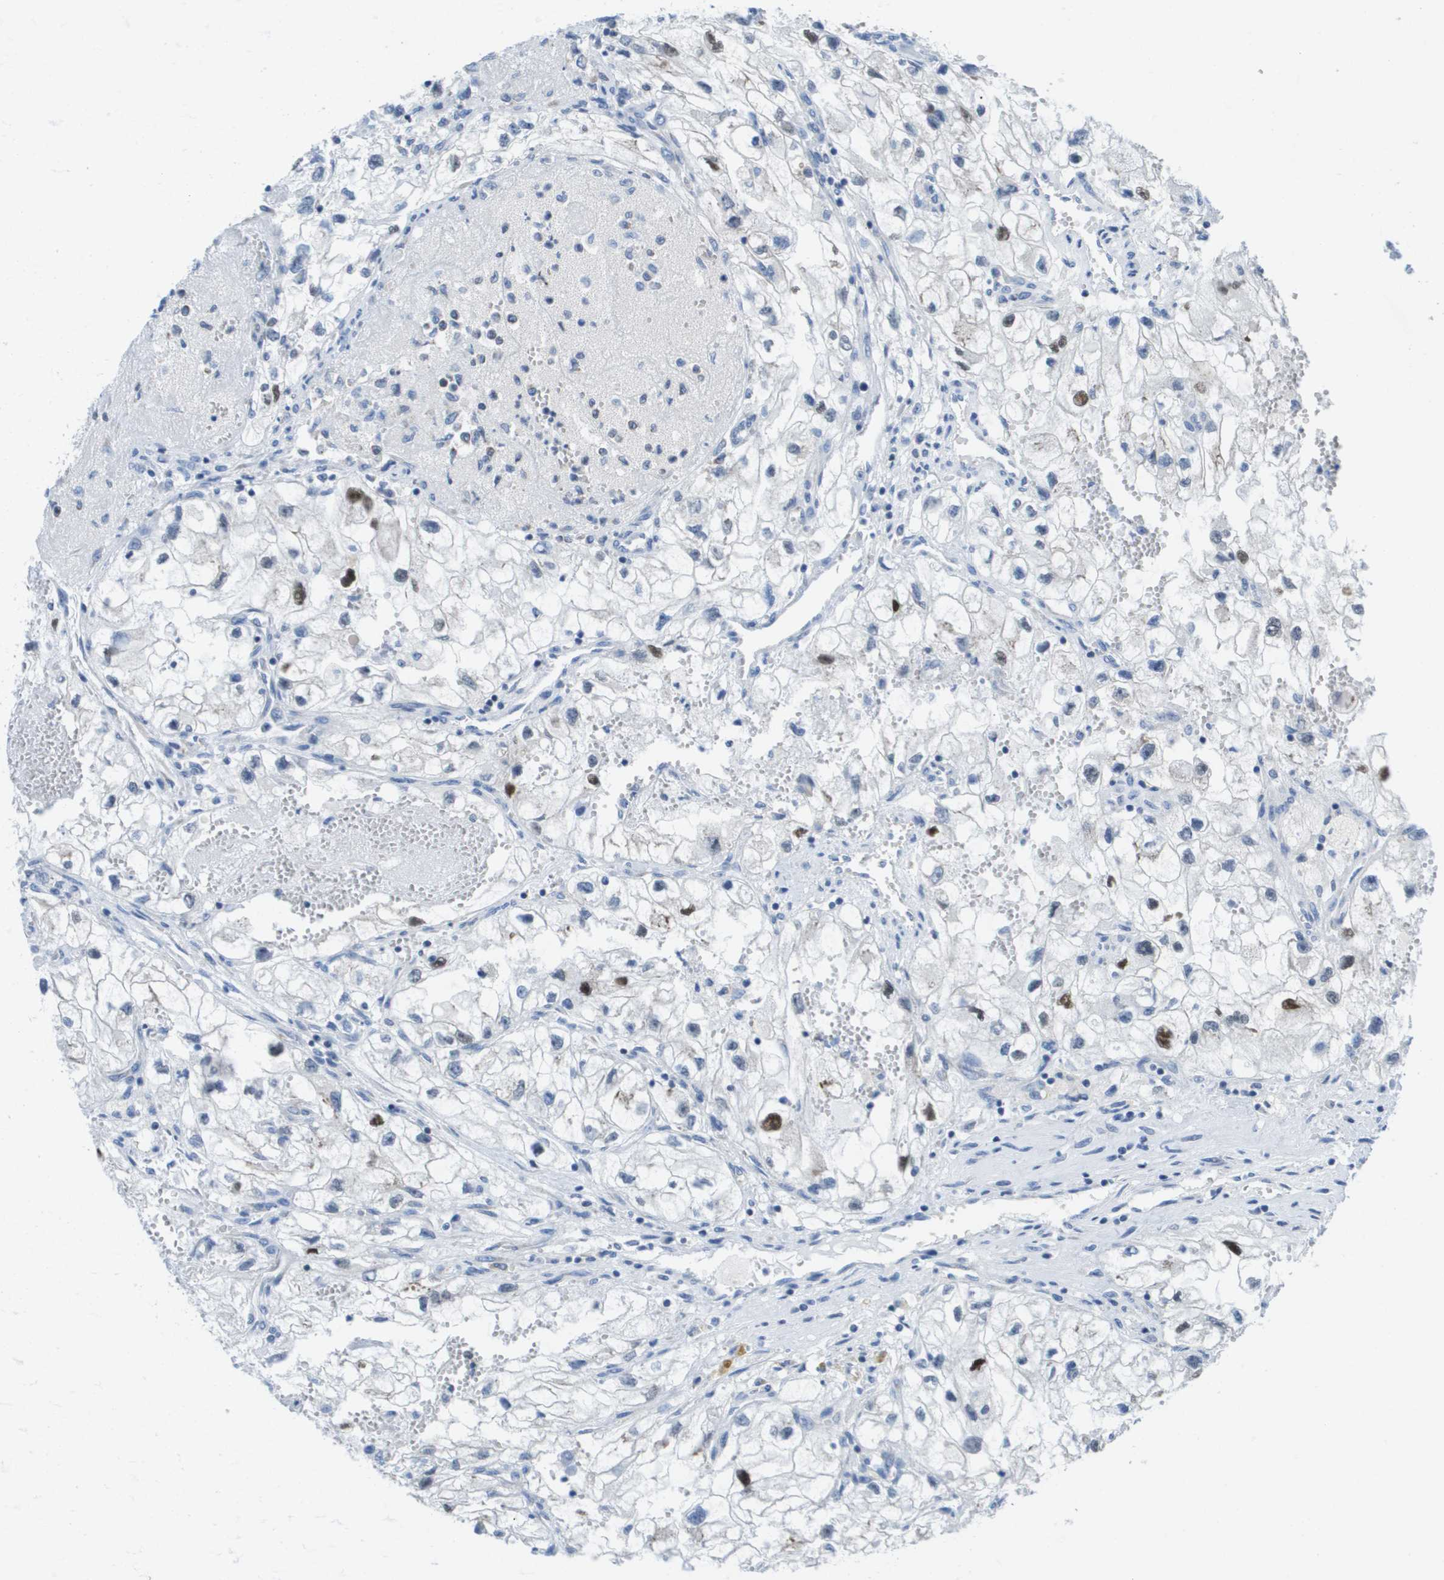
{"staining": {"intensity": "strong", "quantity": "<25%", "location": "nuclear"}, "tissue": "renal cancer", "cell_type": "Tumor cells", "image_type": "cancer", "snomed": [{"axis": "morphology", "description": "Adenocarcinoma, NOS"}, {"axis": "topography", "description": "Kidney"}], "caption": "Human renal cancer stained for a protein (brown) shows strong nuclear positive expression in about <25% of tumor cells.", "gene": "PTDSS1", "patient": {"sex": "female", "age": 70}}